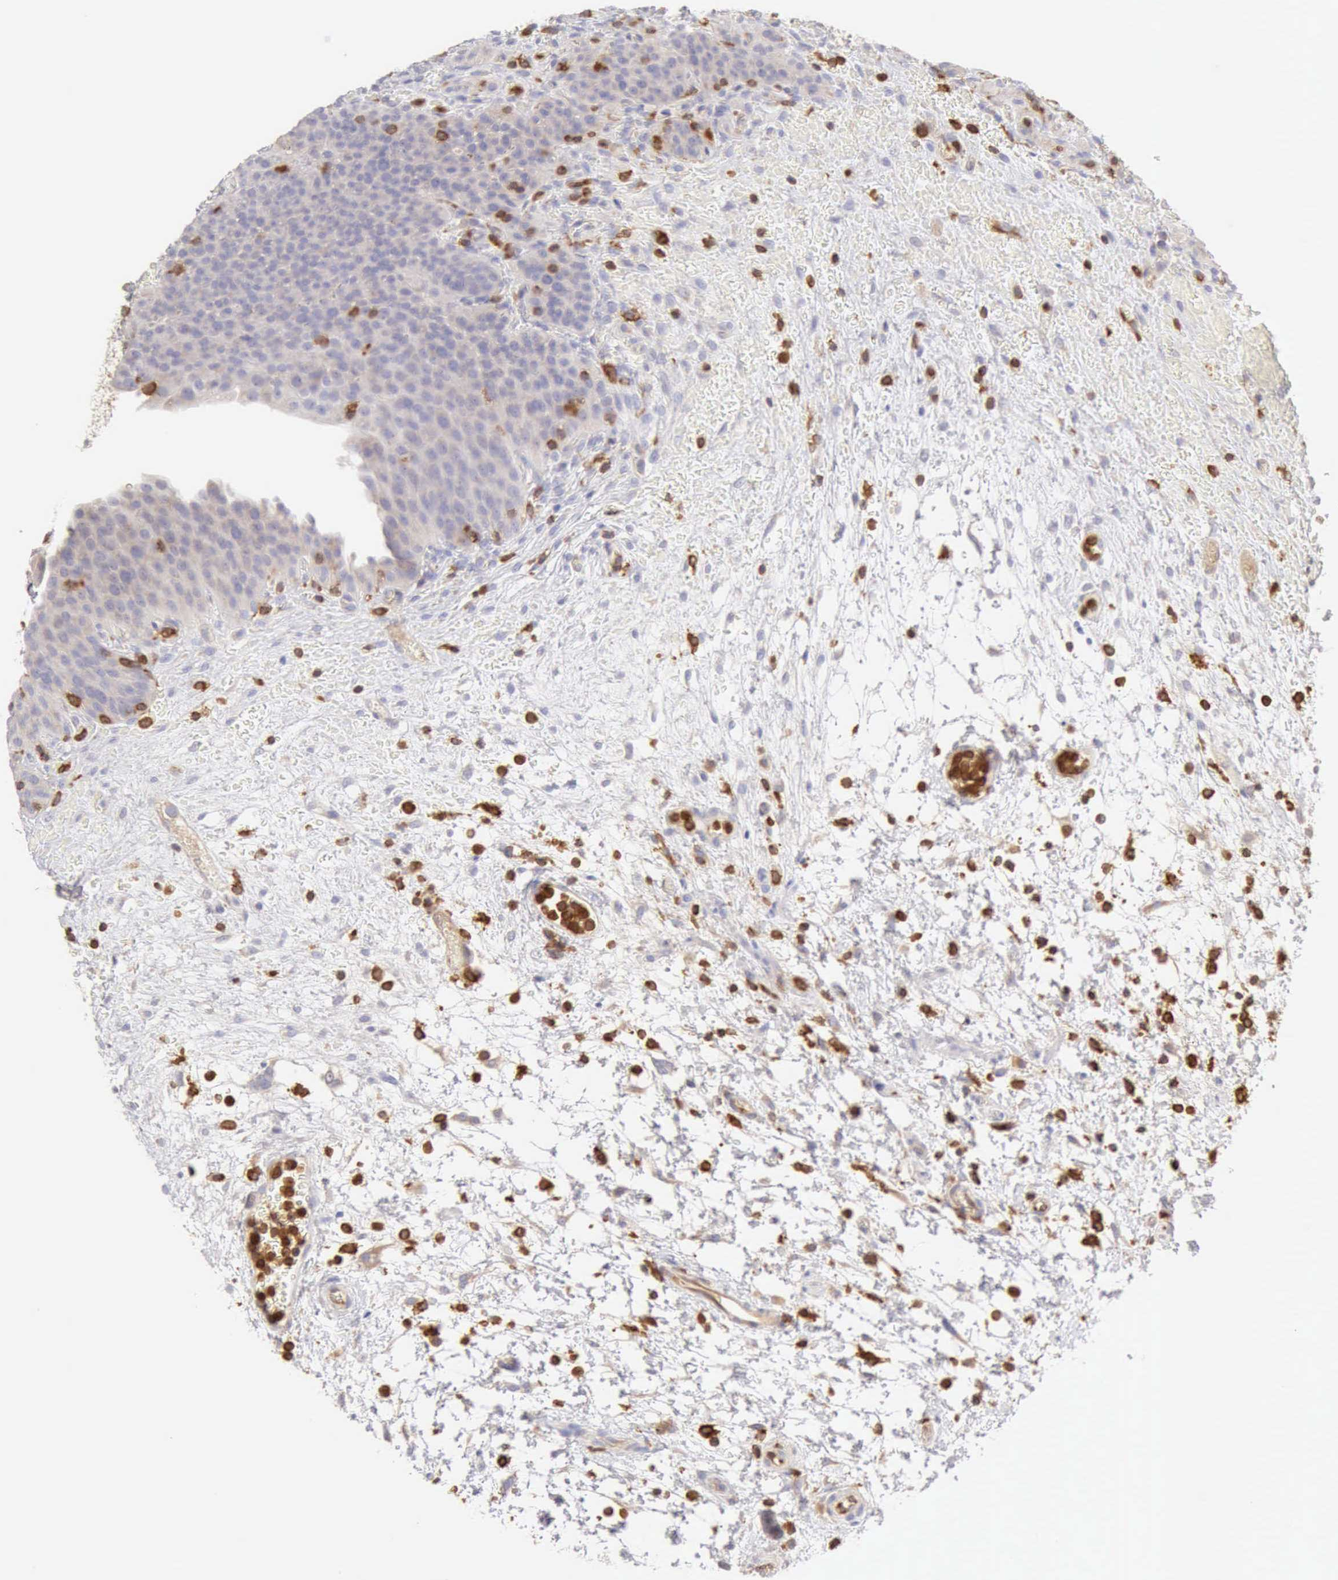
{"staining": {"intensity": "negative", "quantity": "none", "location": "none"}, "tissue": "urinary bladder", "cell_type": "Urothelial cells", "image_type": "normal", "snomed": [{"axis": "morphology", "description": "Normal tissue, NOS"}, {"axis": "topography", "description": "Smooth muscle"}, {"axis": "topography", "description": "Urinary bladder"}], "caption": "IHC image of unremarkable urinary bladder stained for a protein (brown), which displays no positivity in urothelial cells.", "gene": "ARHGAP4", "patient": {"sex": "male", "age": 35}}